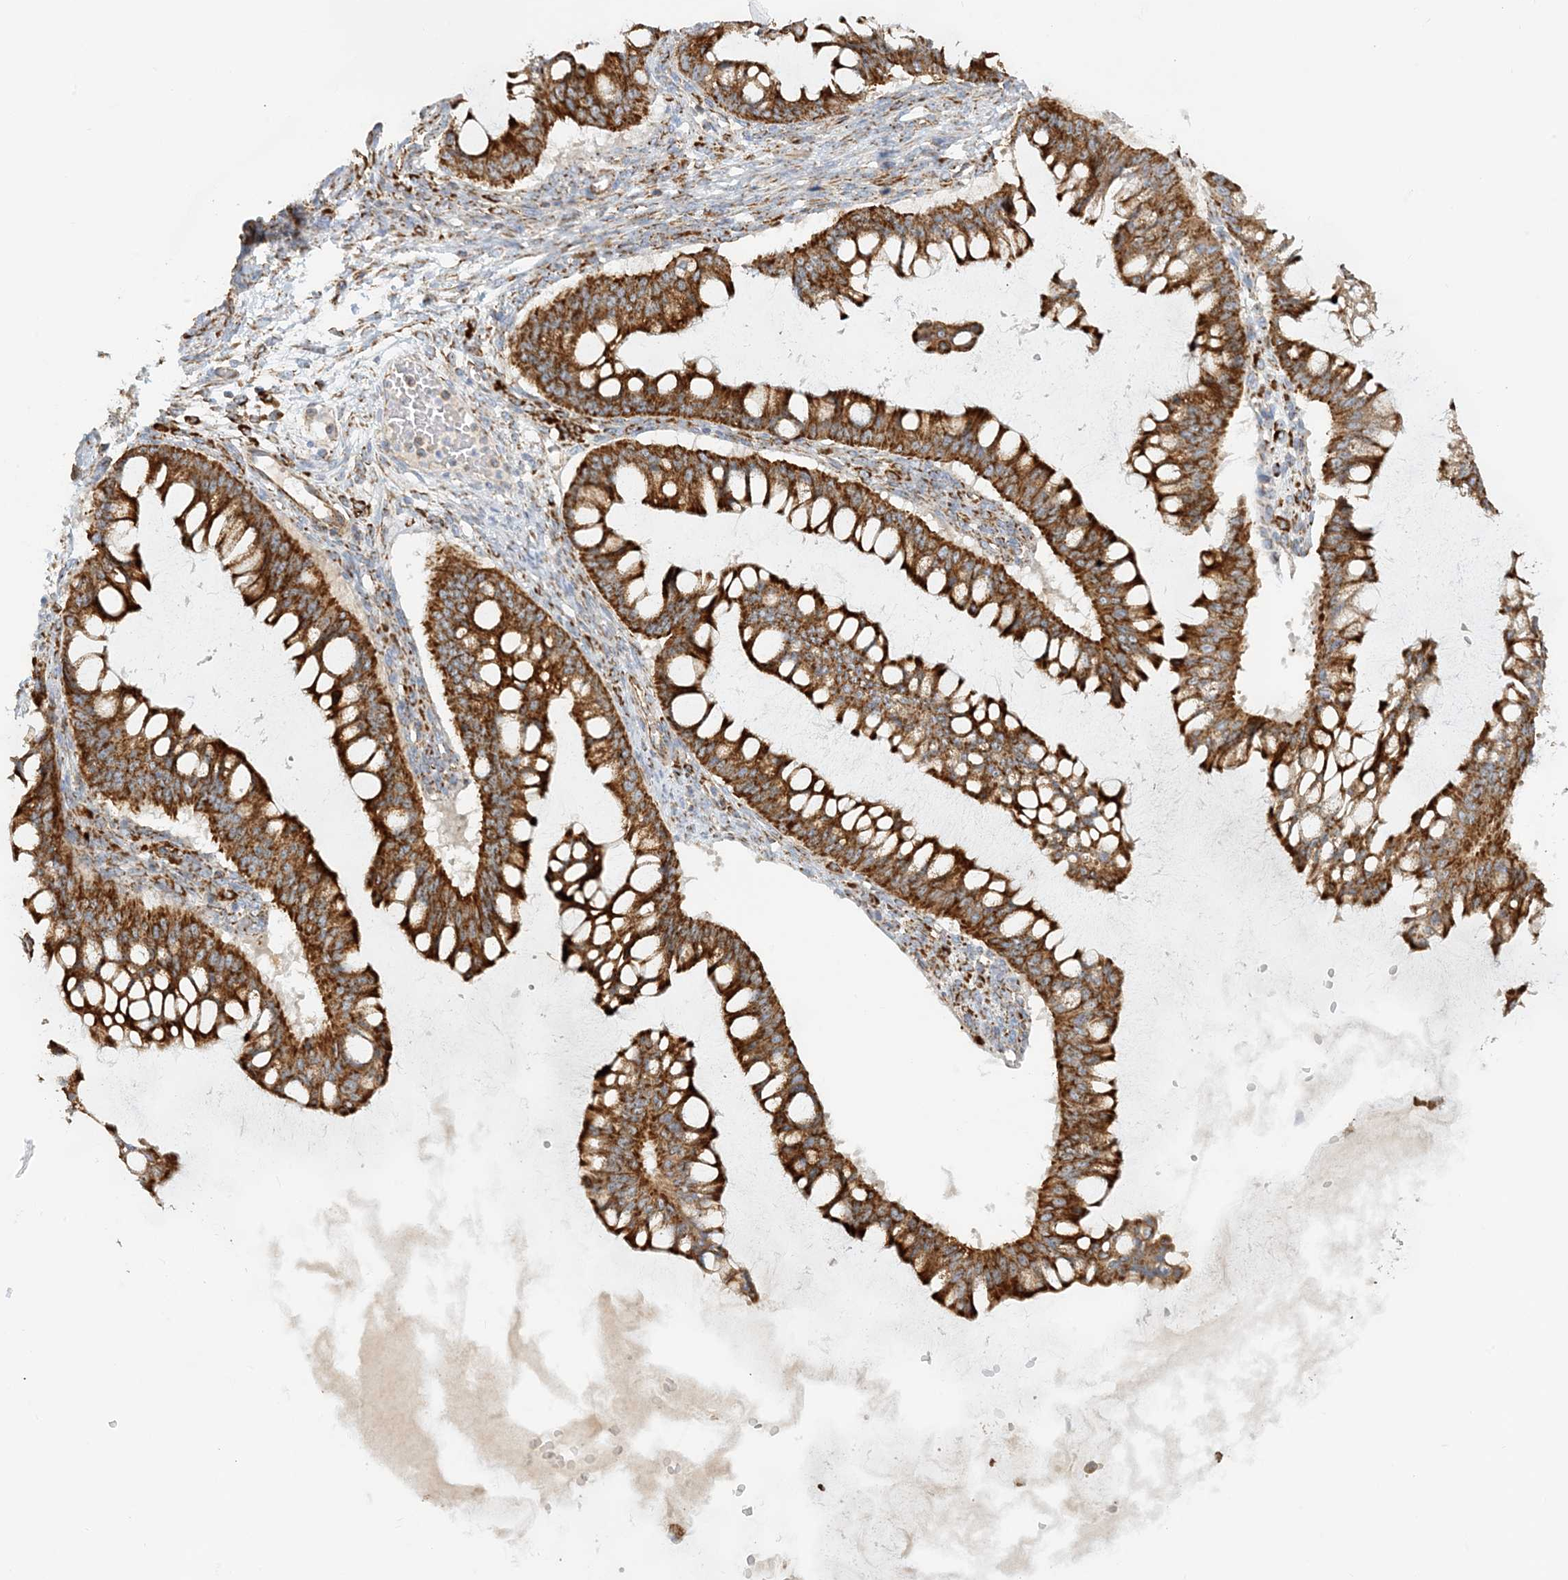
{"staining": {"intensity": "strong", "quantity": ">75%", "location": "cytoplasmic/membranous"}, "tissue": "ovarian cancer", "cell_type": "Tumor cells", "image_type": "cancer", "snomed": [{"axis": "morphology", "description": "Cystadenocarcinoma, mucinous, NOS"}, {"axis": "topography", "description": "Ovary"}], "caption": "Protein expression analysis of human mucinous cystadenocarcinoma (ovarian) reveals strong cytoplasmic/membranous staining in approximately >75% of tumor cells.", "gene": "COA3", "patient": {"sex": "female", "age": 73}}